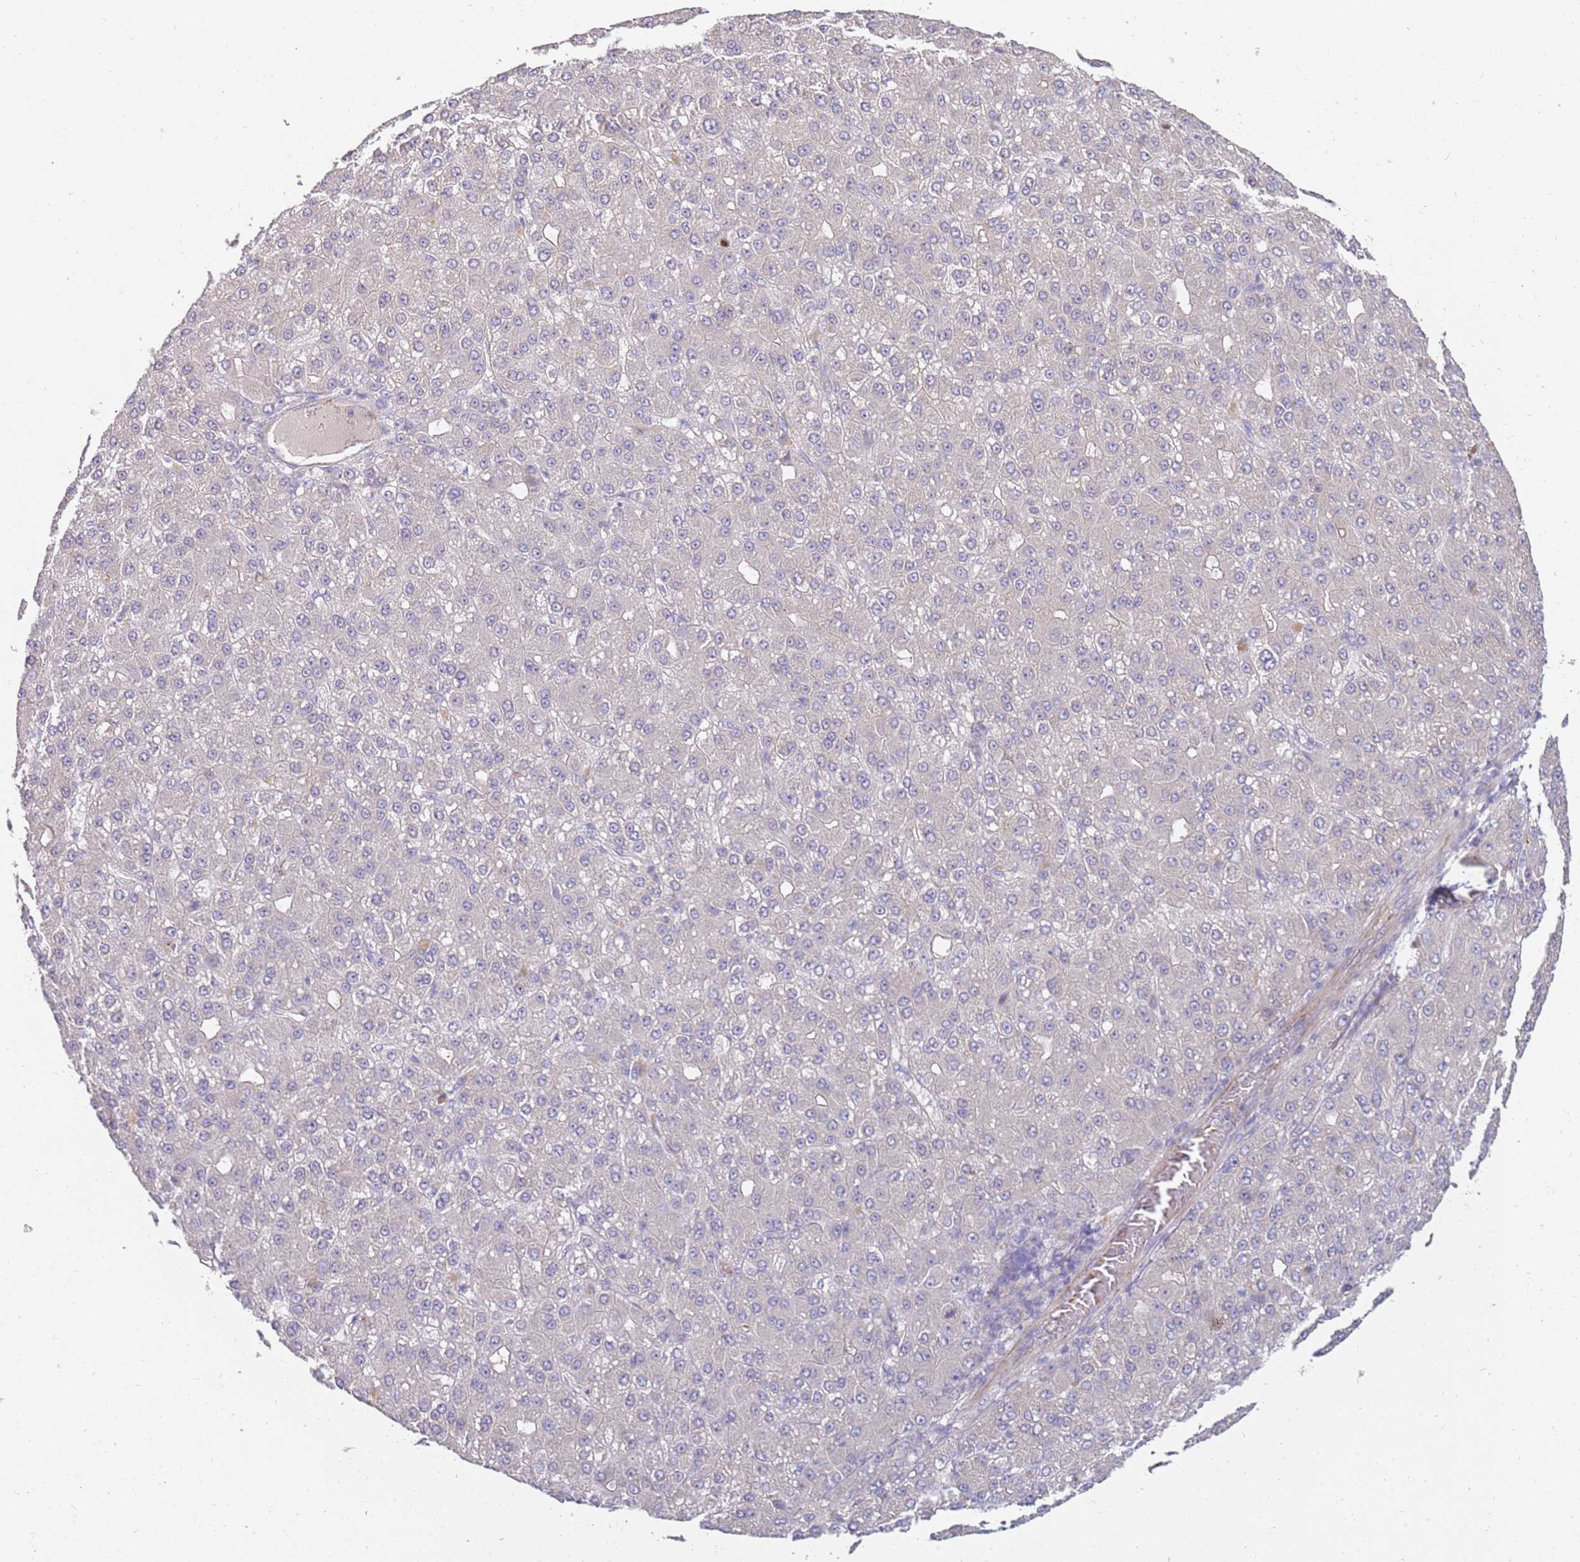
{"staining": {"intensity": "negative", "quantity": "none", "location": "none"}, "tissue": "liver cancer", "cell_type": "Tumor cells", "image_type": "cancer", "snomed": [{"axis": "morphology", "description": "Carcinoma, Hepatocellular, NOS"}, {"axis": "topography", "description": "Liver"}], "caption": "This is an IHC histopathology image of liver hepatocellular carcinoma. There is no expression in tumor cells.", "gene": "NMUR2", "patient": {"sex": "male", "age": 67}}